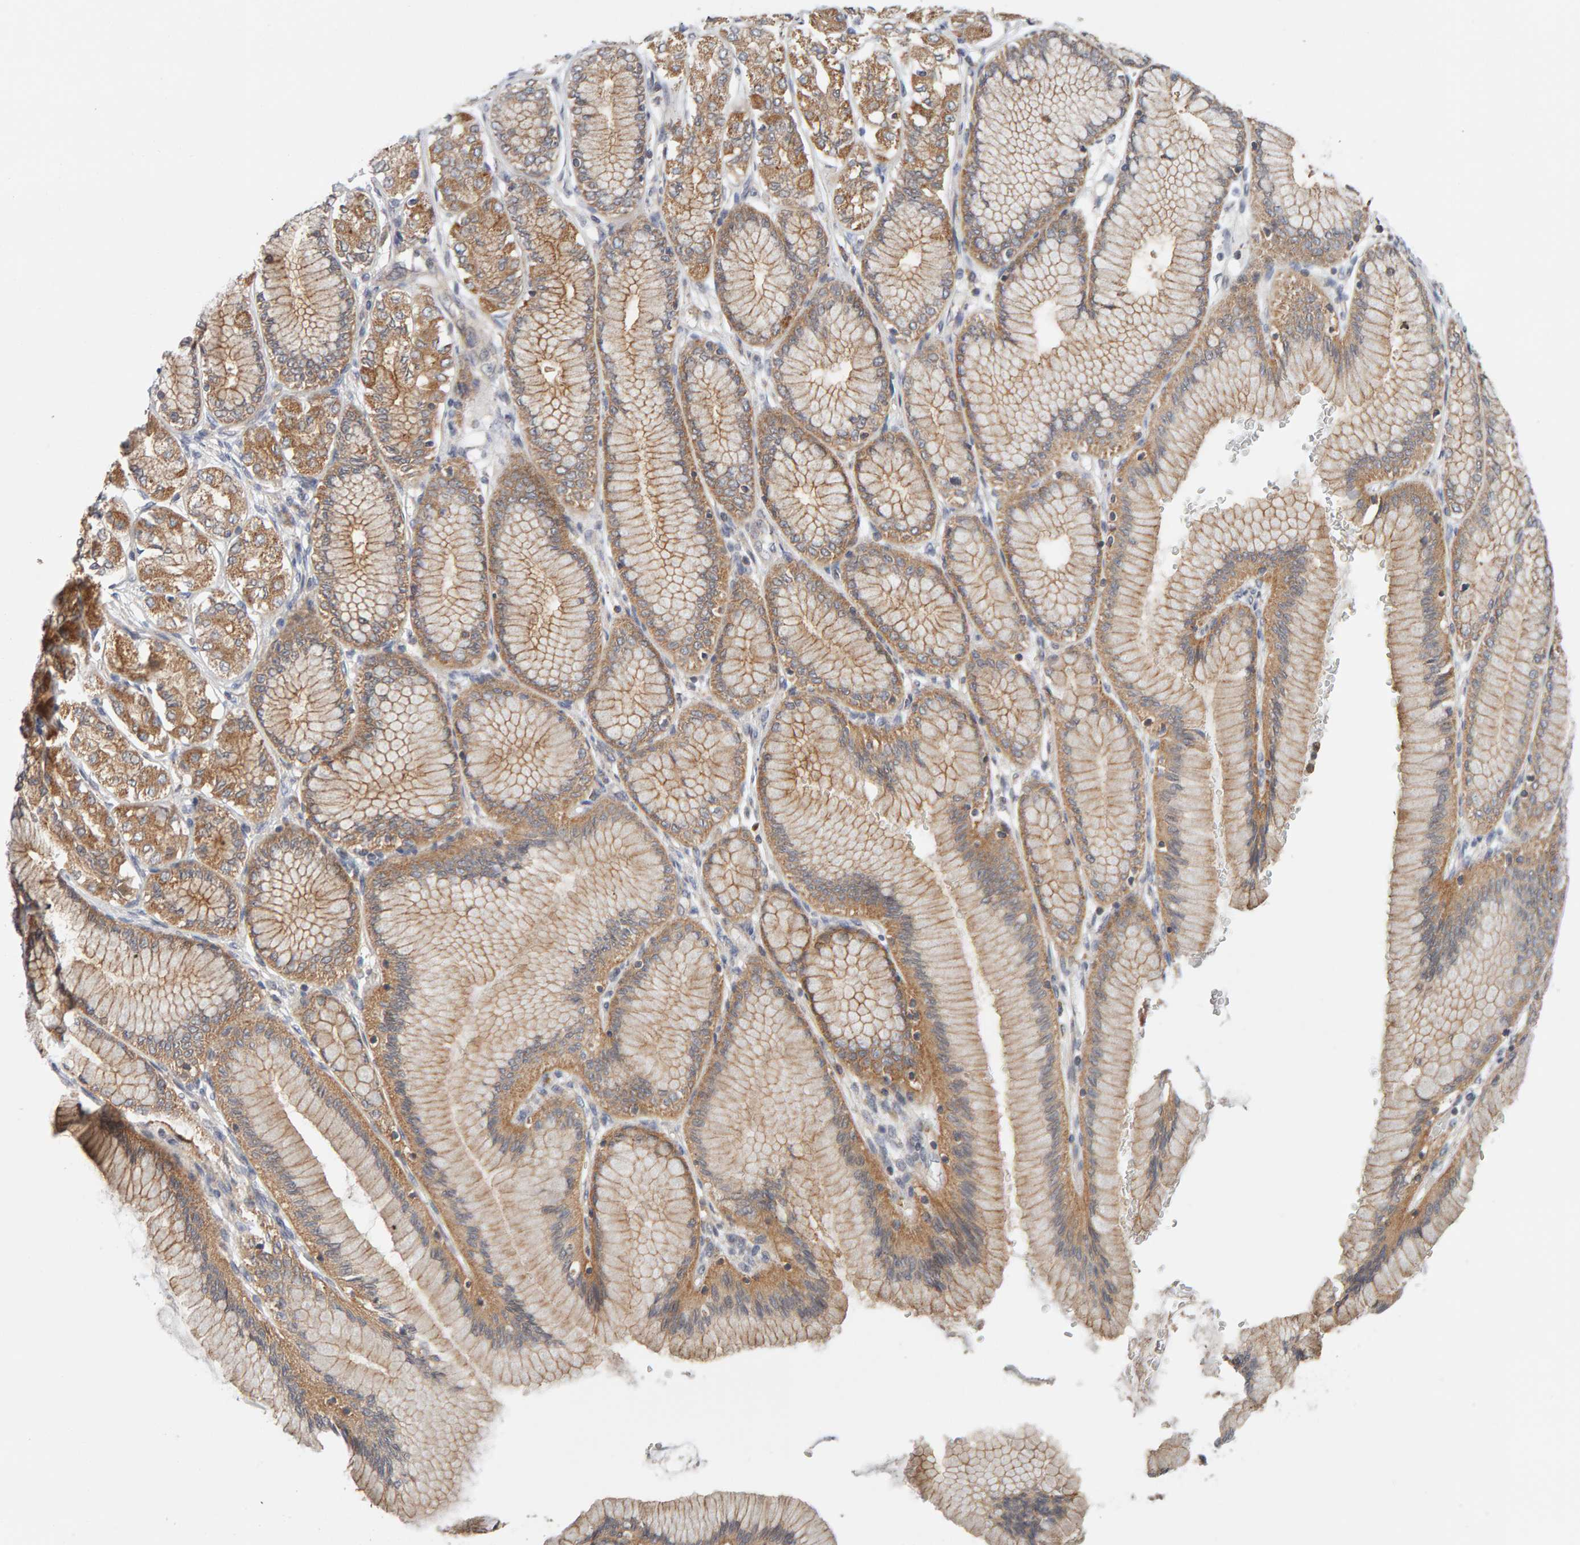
{"staining": {"intensity": "moderate", "quantity": ">75%", "location": "cytoplasmic/membranous"}, "tissue": "stomach cancer", "cell_type": "Tumor cells", "image_type": "cancer", "snomed": [{"axis": "morphology", "description": "Adenocarcinoma, NOS"}, {"axis": "topography", "description": "Stomach"}], "caption": "Immunohistochemistry of human stomach cancer (adenocarcinoma) exhibits medium levels of moderate cytoplasmic/membranous positivity in approximately >75% of tumor cells. Nuclei are stained in blue.", "gene": "DNAJC7", "patient": {"sex": "female", "age": 65}}